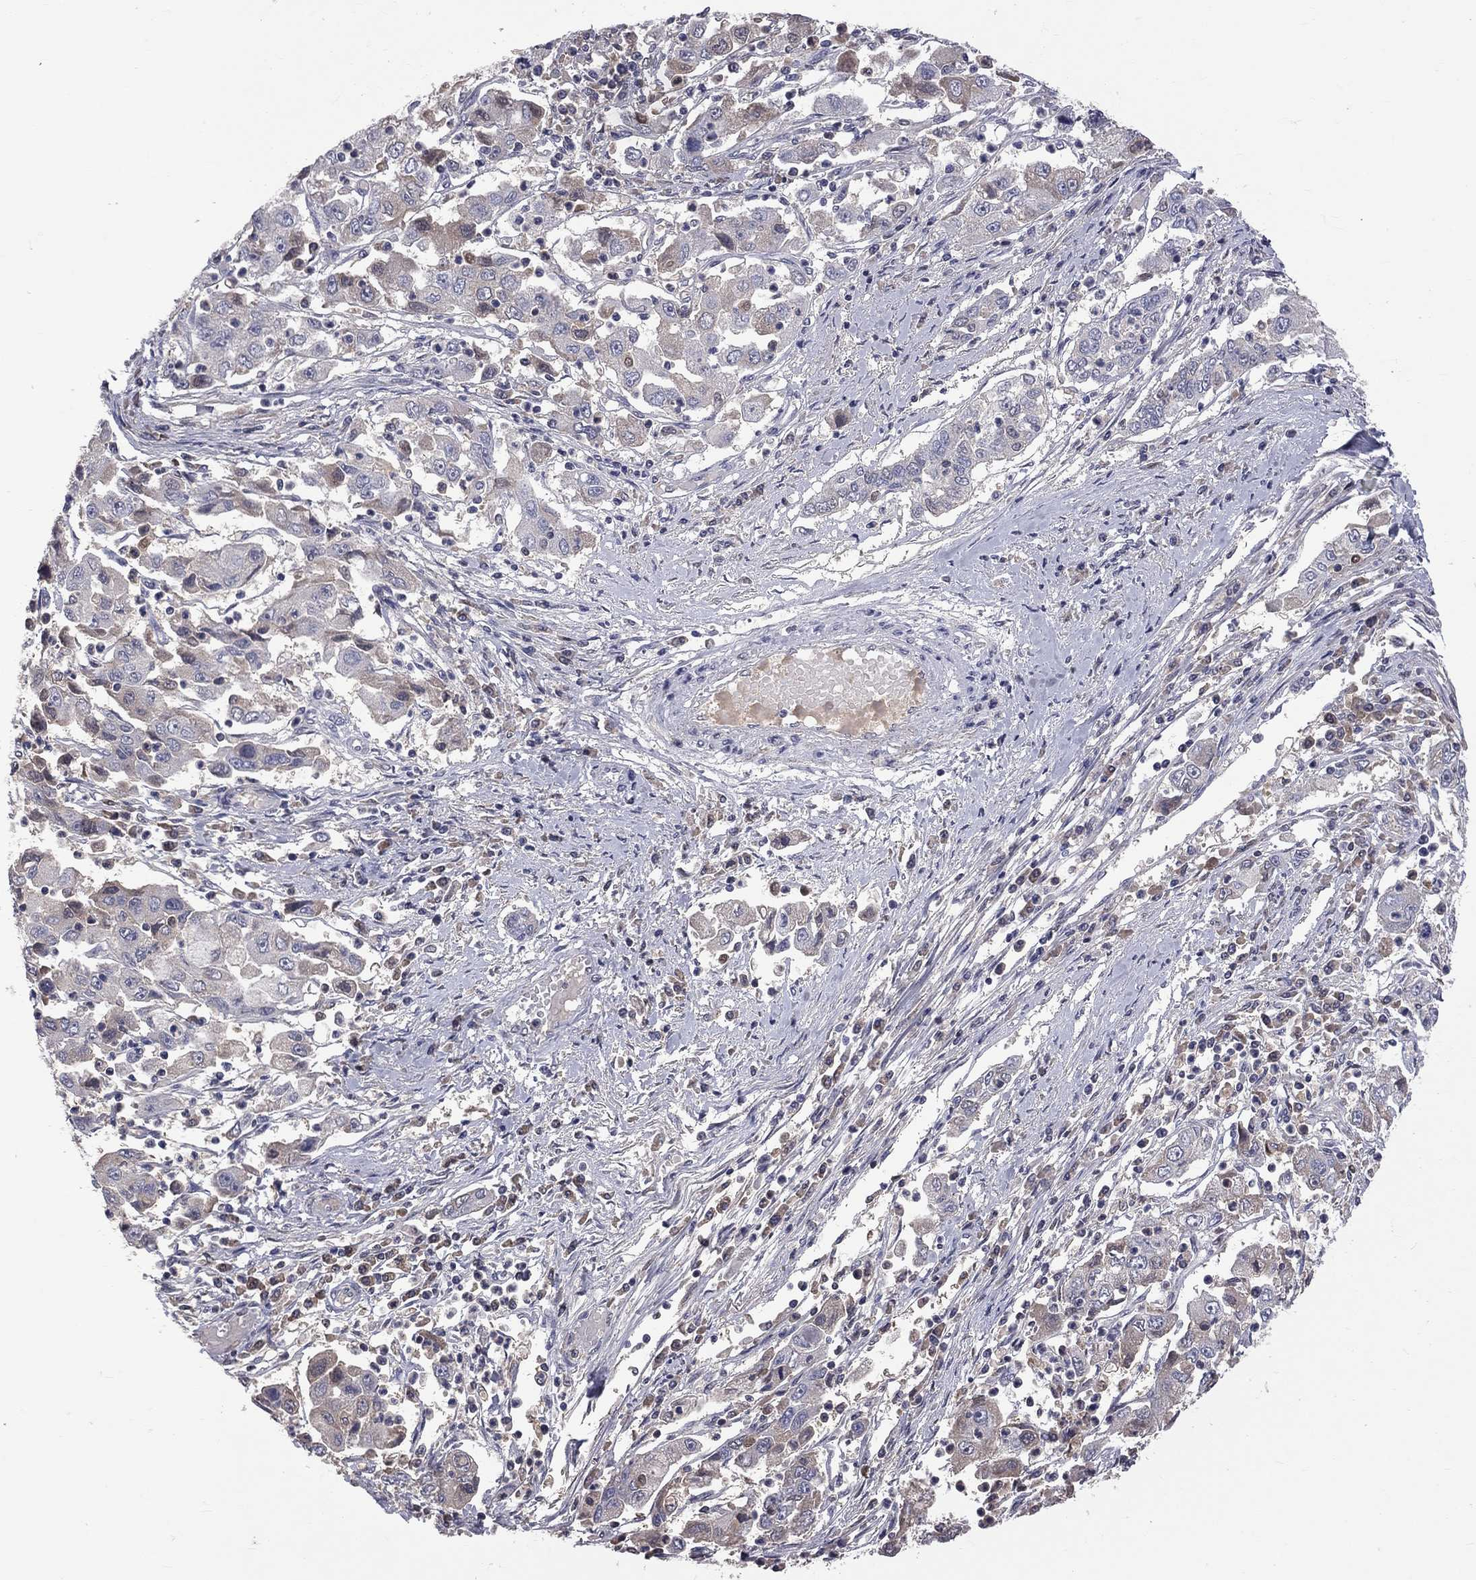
{"staining": {"intensity": "negative", "quantity": "none", "location": "none"}, "tissue": "cervical cancer", "cell_type": "Tumor cells", "image_type": "cancer", "snomed": [{"axis": "morphology", "description": "Squamous cell carcinoma, NOS"}, {"axis": "topography", "description": "Cervix"}], "caption": "High power microscopy micrograph of an IHC micrograph of cervical cancer (squamous cell carcinoma), revealing no significant positivity in tumor cells. (Immunohistochemistry (ihc), brightfield microscopy, high magnification).", "gene": "DSG4", "patient": {"sex": "female", "age": 36}}